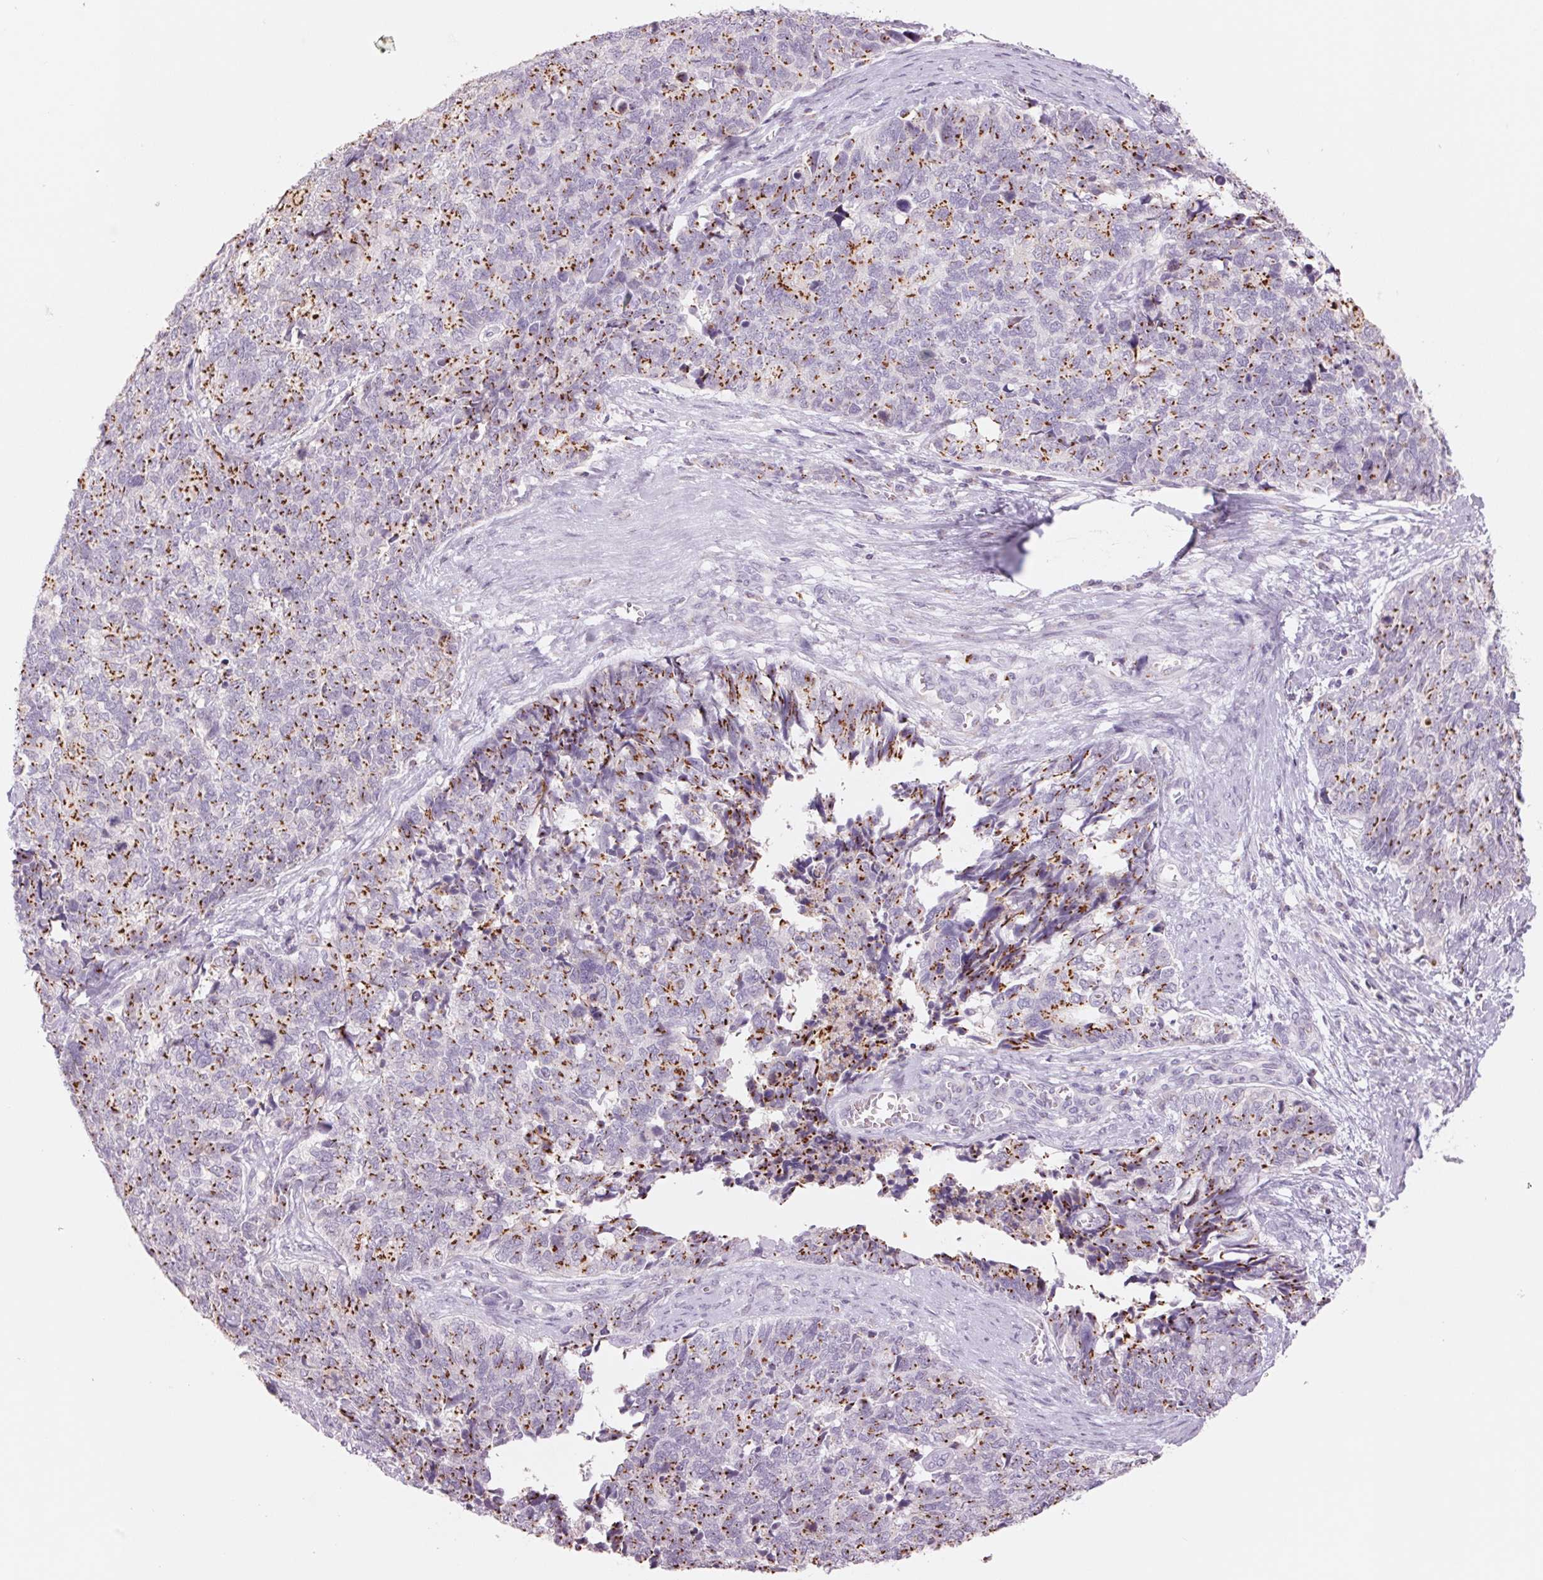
{"staining": {"intensity": "strong", "quantity": "25%-75%", "location": "cytoplasmic/membranous"}, "tissue": "cervical cancer", "cell_type": "Tumor cells", "image_type": "cancer", "snomed": [{"axis": "morphology", "description": "Adenocarcinoma, NOS"}, {"axis": "topography", "description": "Cervix"}], "caption": "Strong cytoplasmic/membranous staining for a protein is appreciated in approximately 25%-75% of tumor cells of cervical cancer using IHC.", "gene": "GALNT7", "patient": {"sex": "female", "age": 63}}